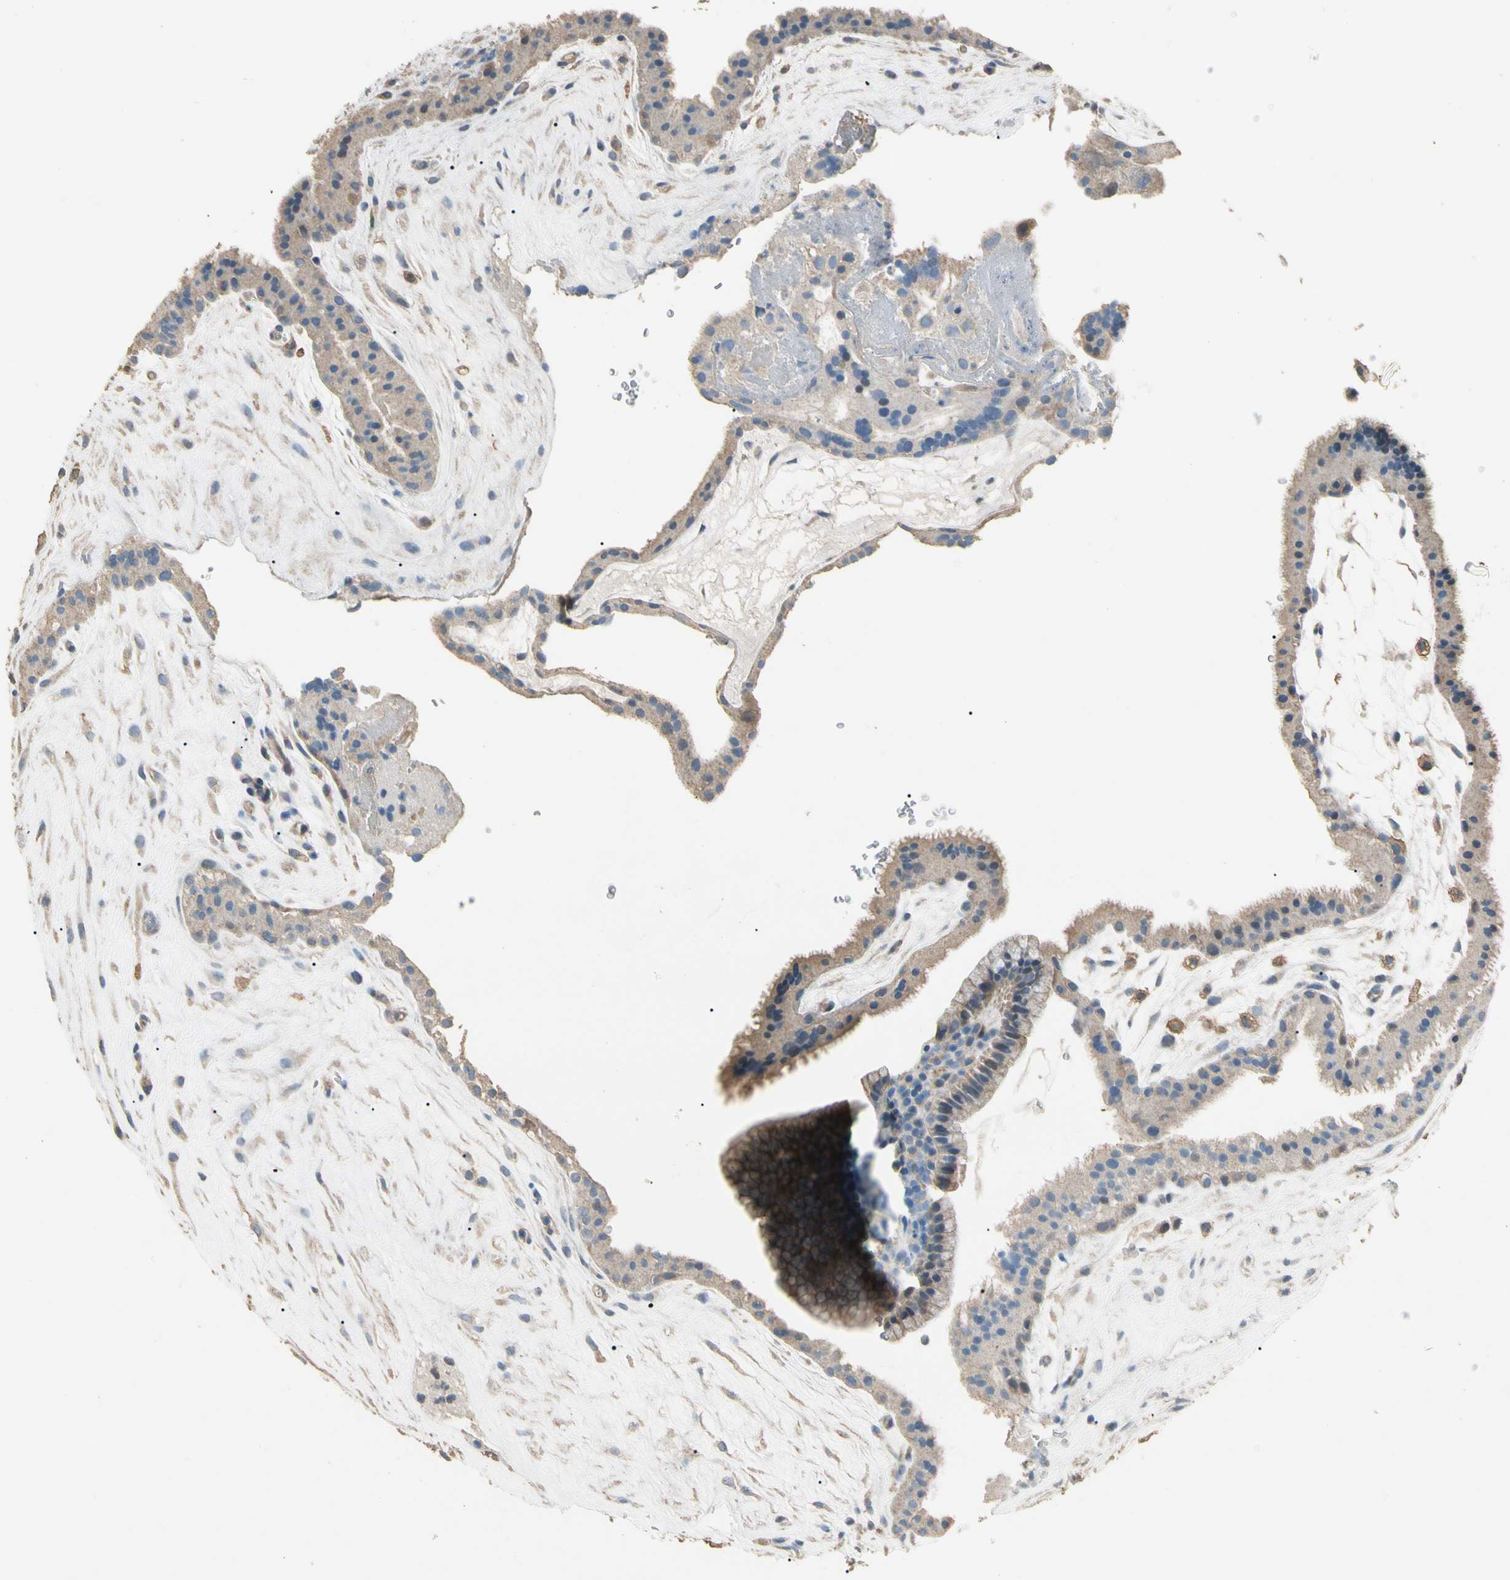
{"staining": {"intensity": "weak", "quantity": ">75%", "location": "cytoplasmic/membranous"}, "tissue": "placenta", "cell_type": "Decidual cells", "image_type": "normal", "snomed": [{"axis": "morphology", "description": "Normal tissue, NOS"}, {"axis": "topography", "description": "Placenta"}], "caption": "Benign placenta demonstrates weak cytoplasmic/membranous expression in about >75% of decidual cells, visualized by immunohistochemistry.", "gene": "CDH6", "patient": {"sex": "female", "age": 19}}